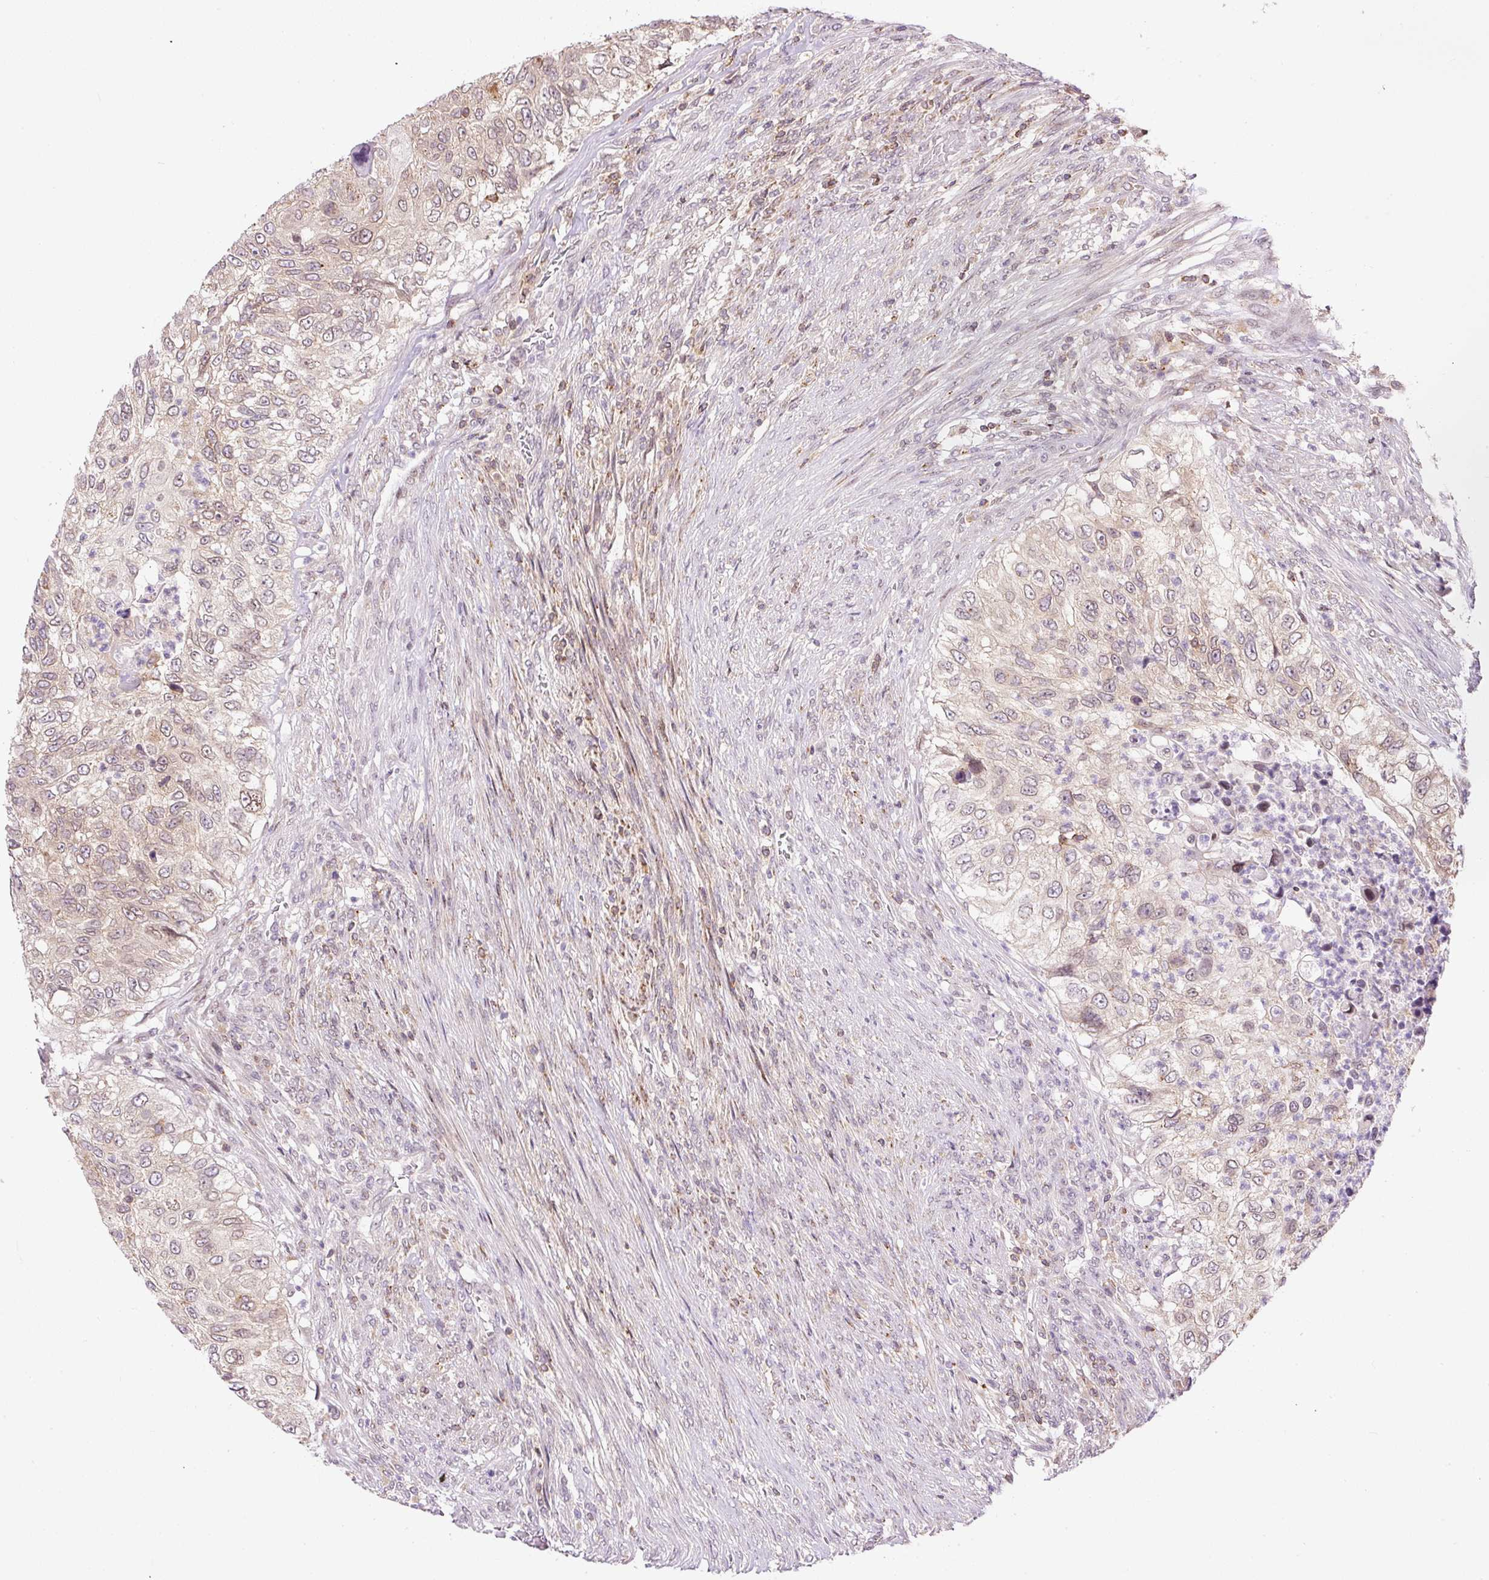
{"staining": {"intensity": "weak", "quantity": ">75%", "location": "cytoplasmic/membranous,nuclear"}, "tissue": "urothelial cancer", "cell_type": "Tumor cells", "image_type": "cancer", "snomed": [{"axis": "morphology", "description": "Urothelial carcinoma, High grade"}, {"axis": "topography", "description": "Urinary bladder"}], "caption": "A high-resolution micrograph shows immunohistochemistry (IHC) staining of urothelial carcinoma (high-grade), which exhibits weak cytoplasmic/membranous and nuclear expression in about >75% of tumor cells.", "gene": "CARD11", "patient": {"sex": "female", "age": 60}}